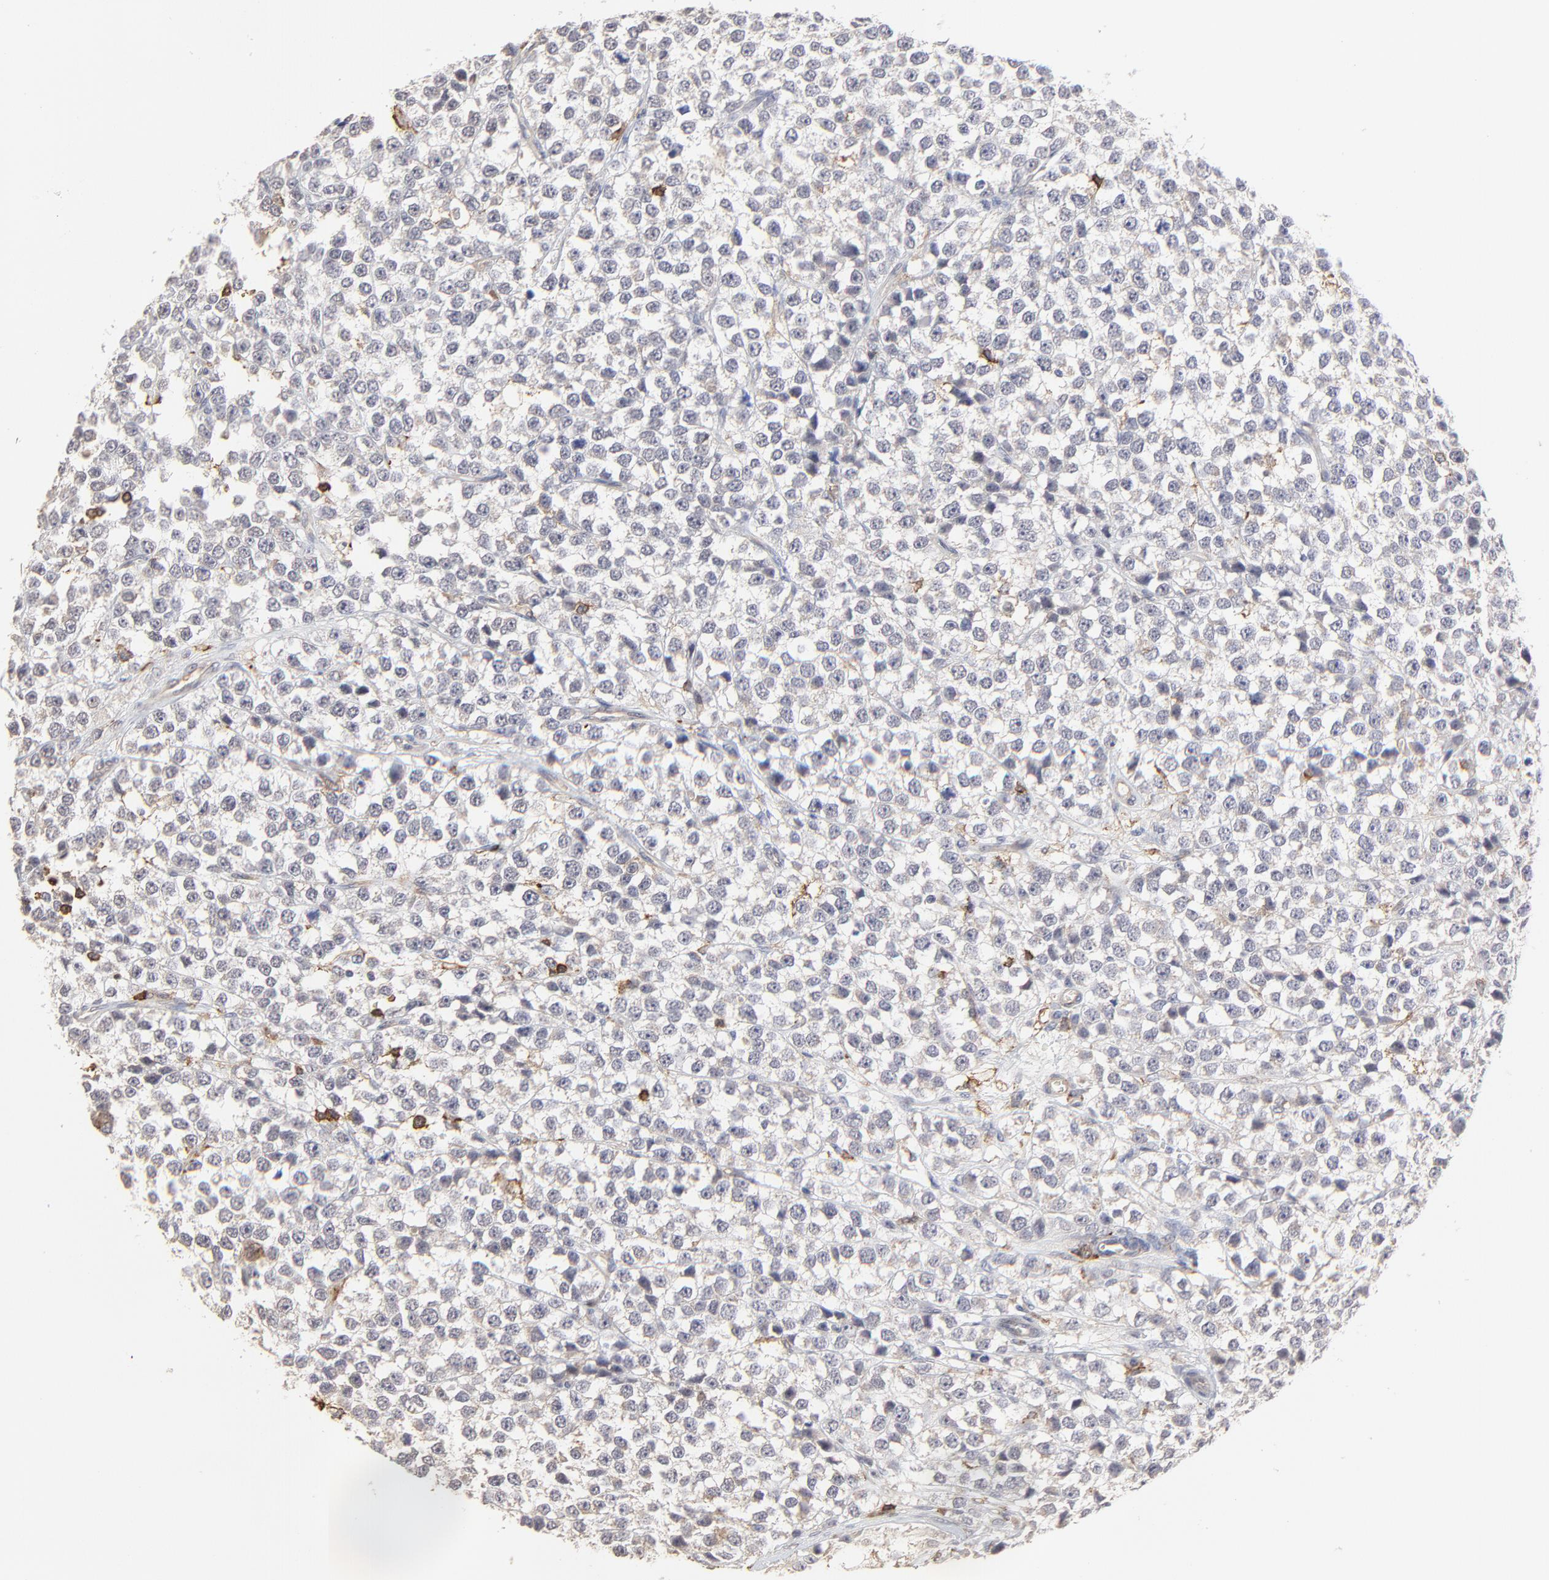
{"staining": {"intensity": "negative", "quantity": "none", "location": "none"}, "tissue": "testis cancer", "cell_type": "Tumor cells", "image_type": "cancer", "snomed": [{"axis": "morphology", "description": "Seminoma, NOS"}, {"axis": "topography", "description": "Testis"}], "caption": "An image of seminoma (testis) stained for a protein reveals no brown staining in tumor cells.", "gene": "SLC6A14", "patient": {"sex": "male", "age": 25}}